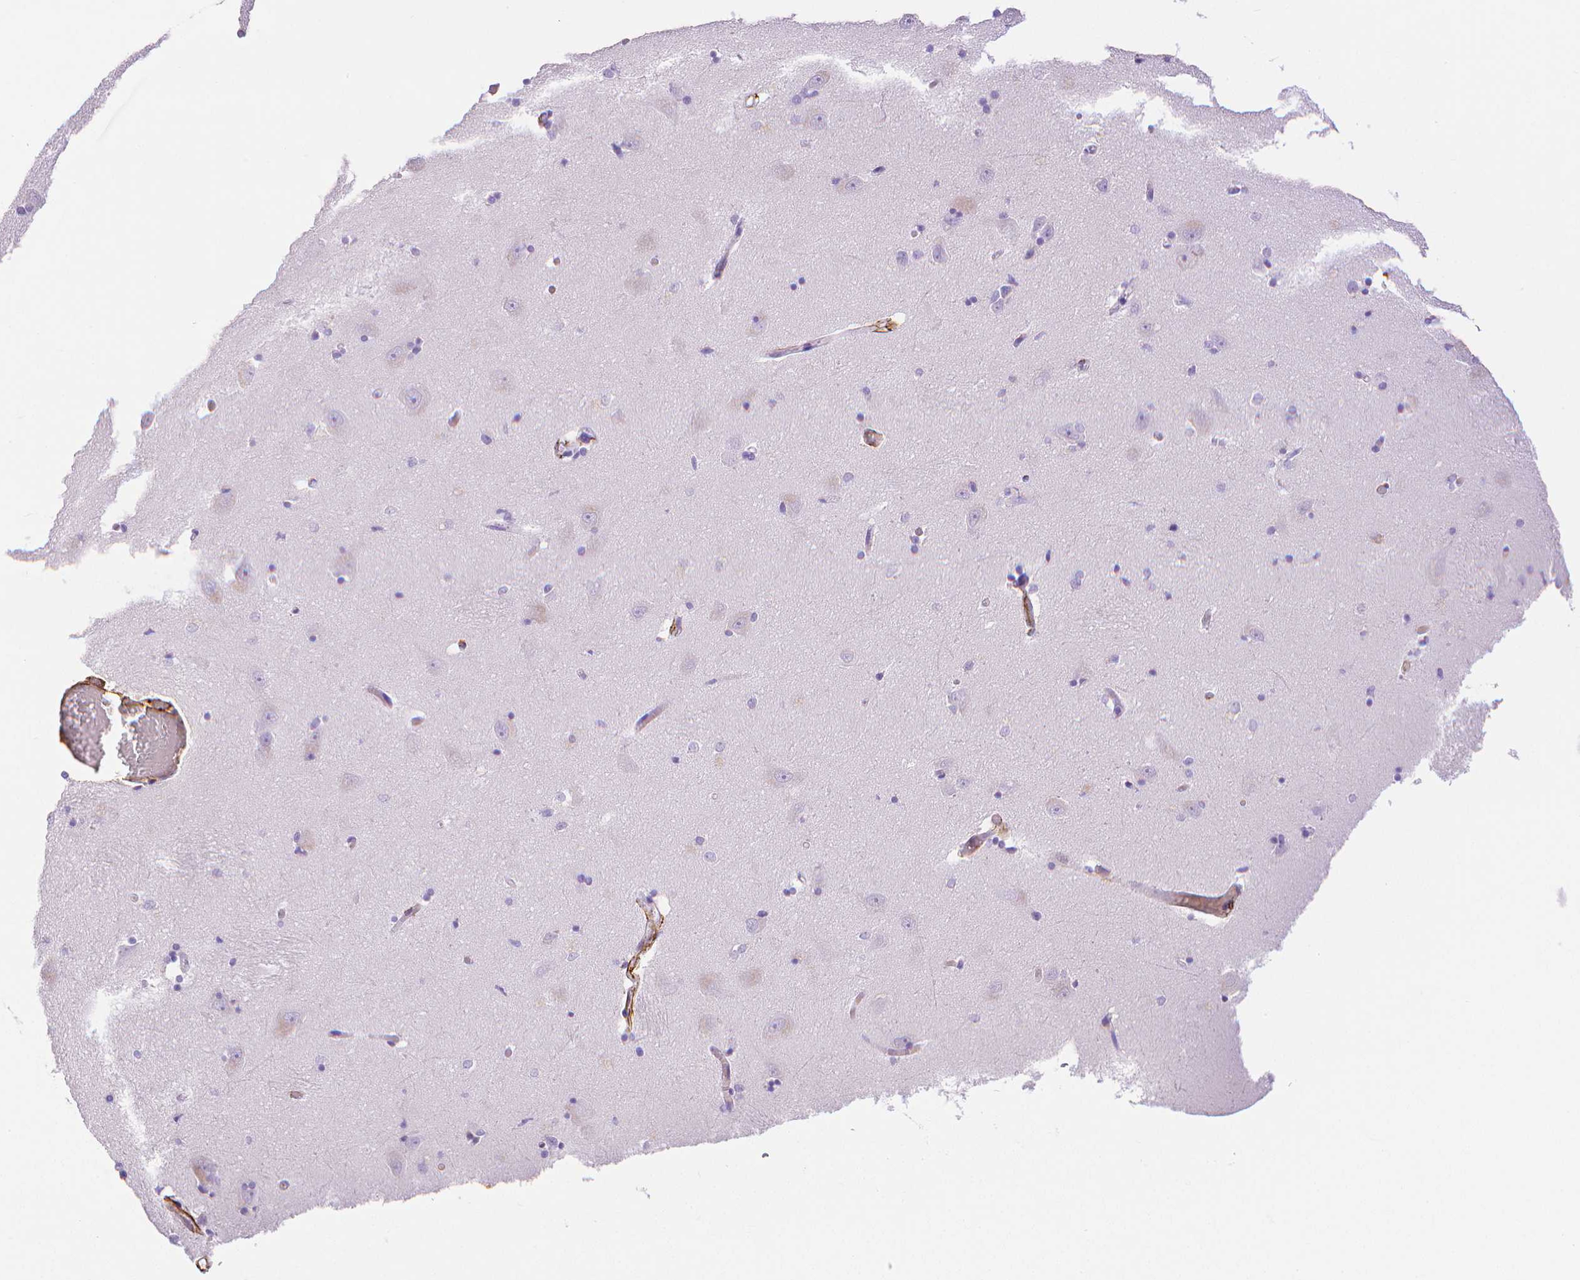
{"staining": {"intensity": "negative", "quantity": "none", "location": "none"}, "tissue": "caudate", "cell_type": "Glial cells", "image_type": "normal", "snomed": [{"axis": "morphology", "description": "Normal tissue, NOS"}, {"axis": "topography", "description": "Lateral ventricle wall"}, {"axis": "topography", "description": "Hippocampus"}], "caption": "High power microscopy image of an IHC histopathology image of unremarkable caudate, revealing no significant expression in glial cells. (Stains: DAB immunohistochemistry (IHC) with hematoxylin counter stain, Microscopy: brightfield microscopy at high magnification).", "gene": "FBN1", "patient": {"sex": "female", "age": 63}}